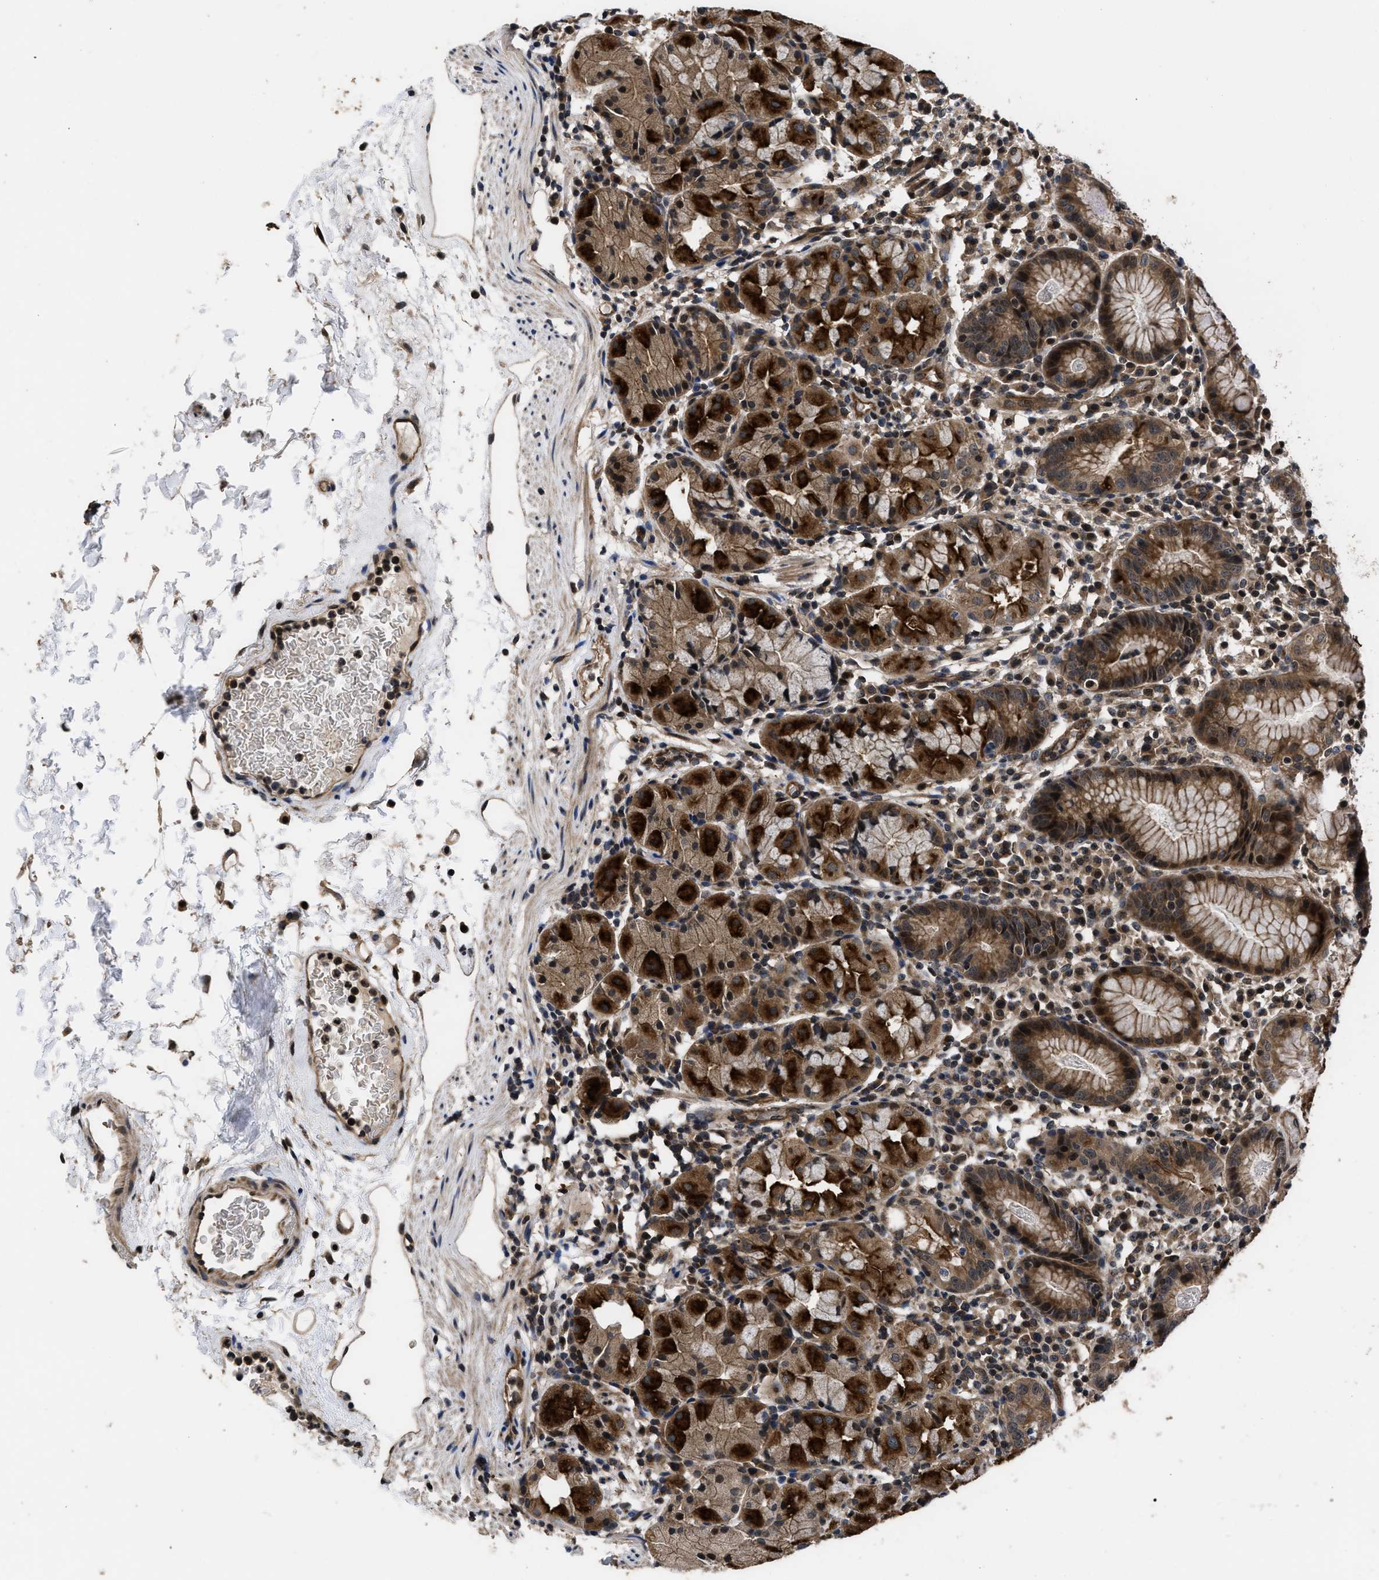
{"staining": {"intensity": "strong", "quantity": "25%-75%", "location": "cytoplasmic/membranous"}, "tissue": "stomach", "cell_type": "Glandular cells", "image_type": "normal", "snomed": [{"axis": "morphology", "description": "Normal tissue, NOS"}, {"axis": "topography", "description": "Stomach"}, {"axis": "topography", "description": "Stomach, lower"}], "caption": "Brown immunohistochemical staining in benign human stomach shows strong cytoplasmic/membranous expression in approximately 25%-75% of glandular cells.", "gene": "DNAJC14", "patient": {"sex": "female", "age": 75}}